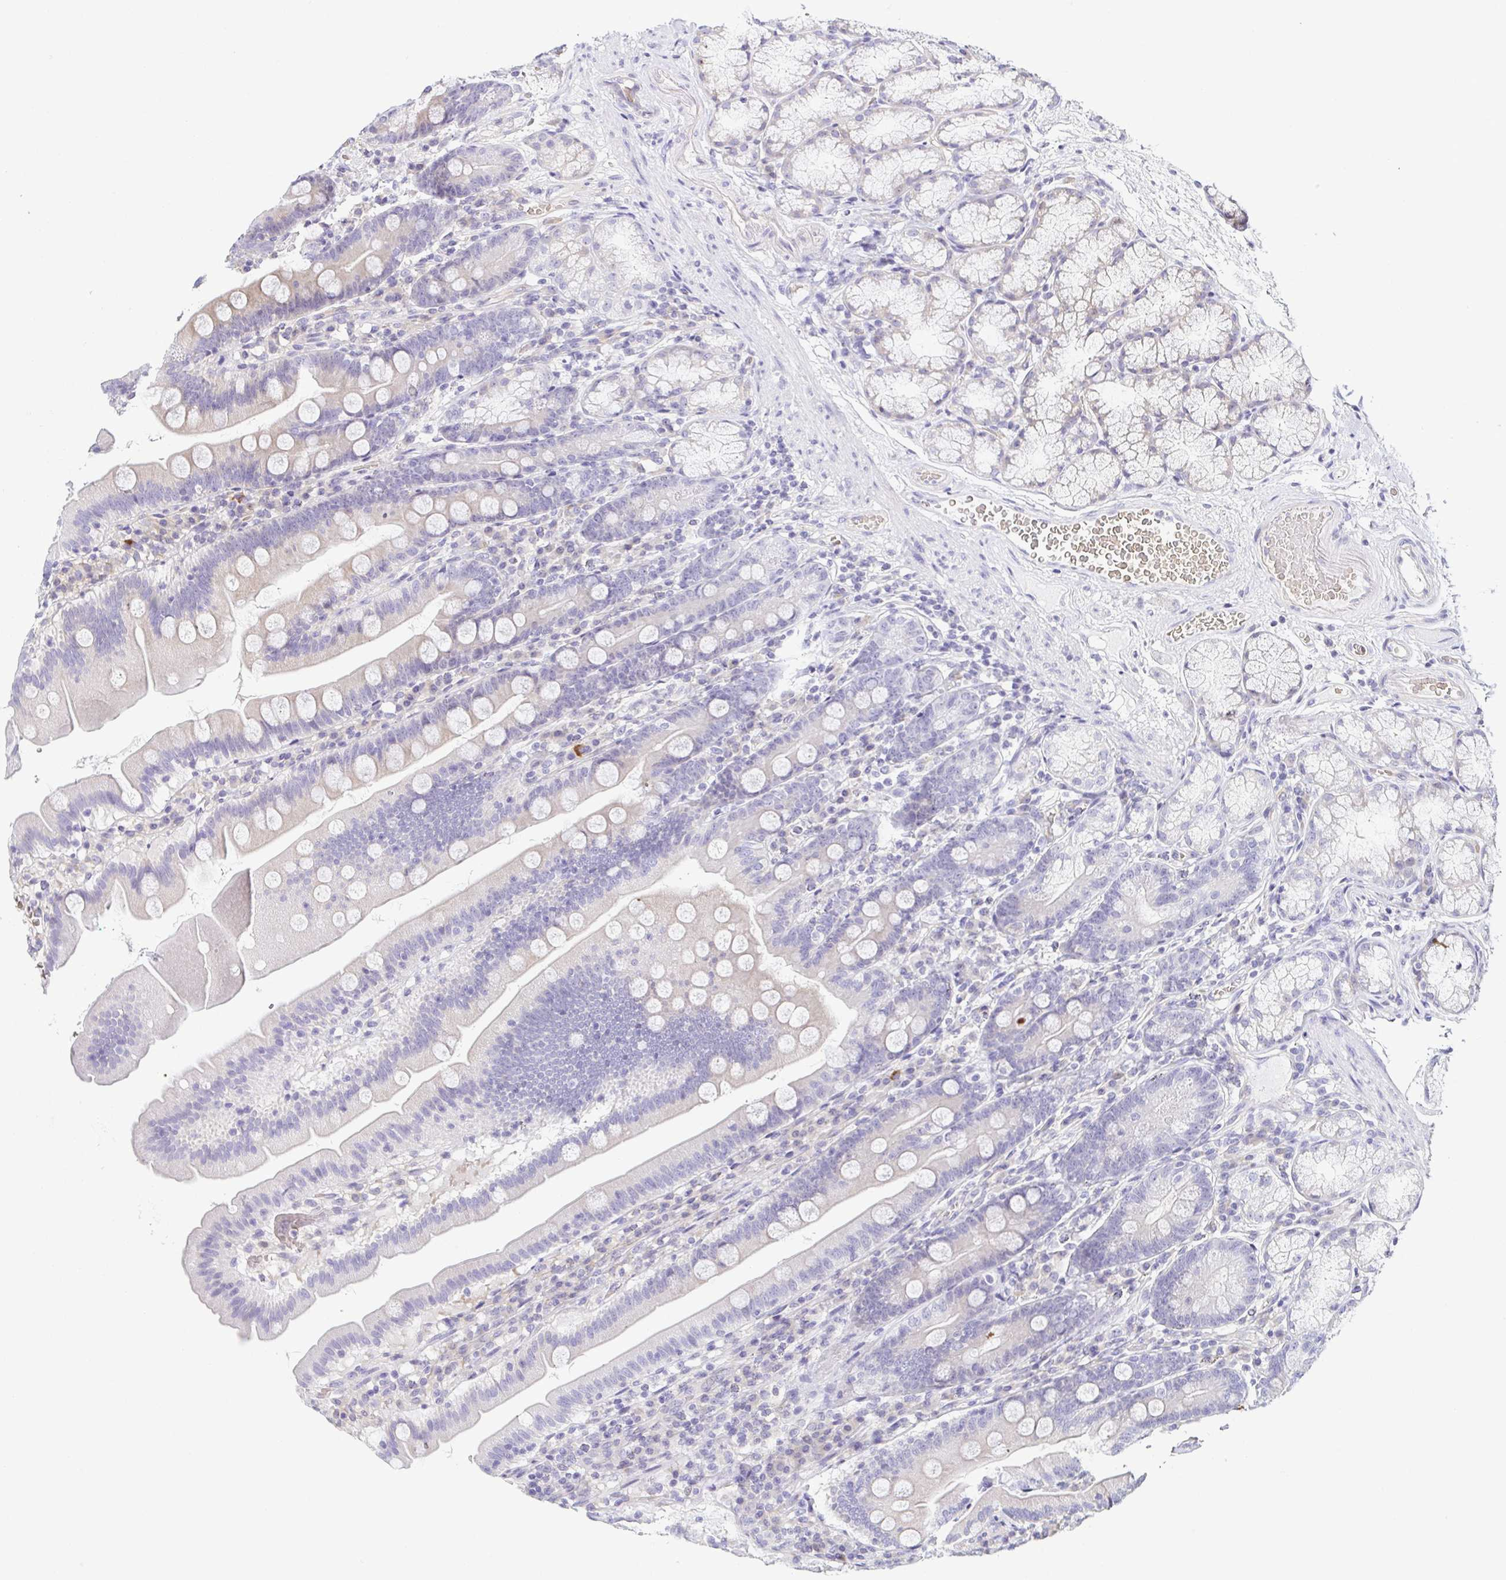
{"staining": {"intensity": "negative", "quantity": "none", "location": "none"}, "tissue": "duodenum", "cell_type": "Glandular cells", "image_type": "normal", "snomed": [{"axis": "morphology", "description": "Normal tissue, NOS"}, {"axis": "topography", "description": "Duodenum"}], "caption": "Image shows no protein staining in glandular cells of benign duodenum.", "gene": "FAM162B", "patient": {"sex": "female", "age": 67}}